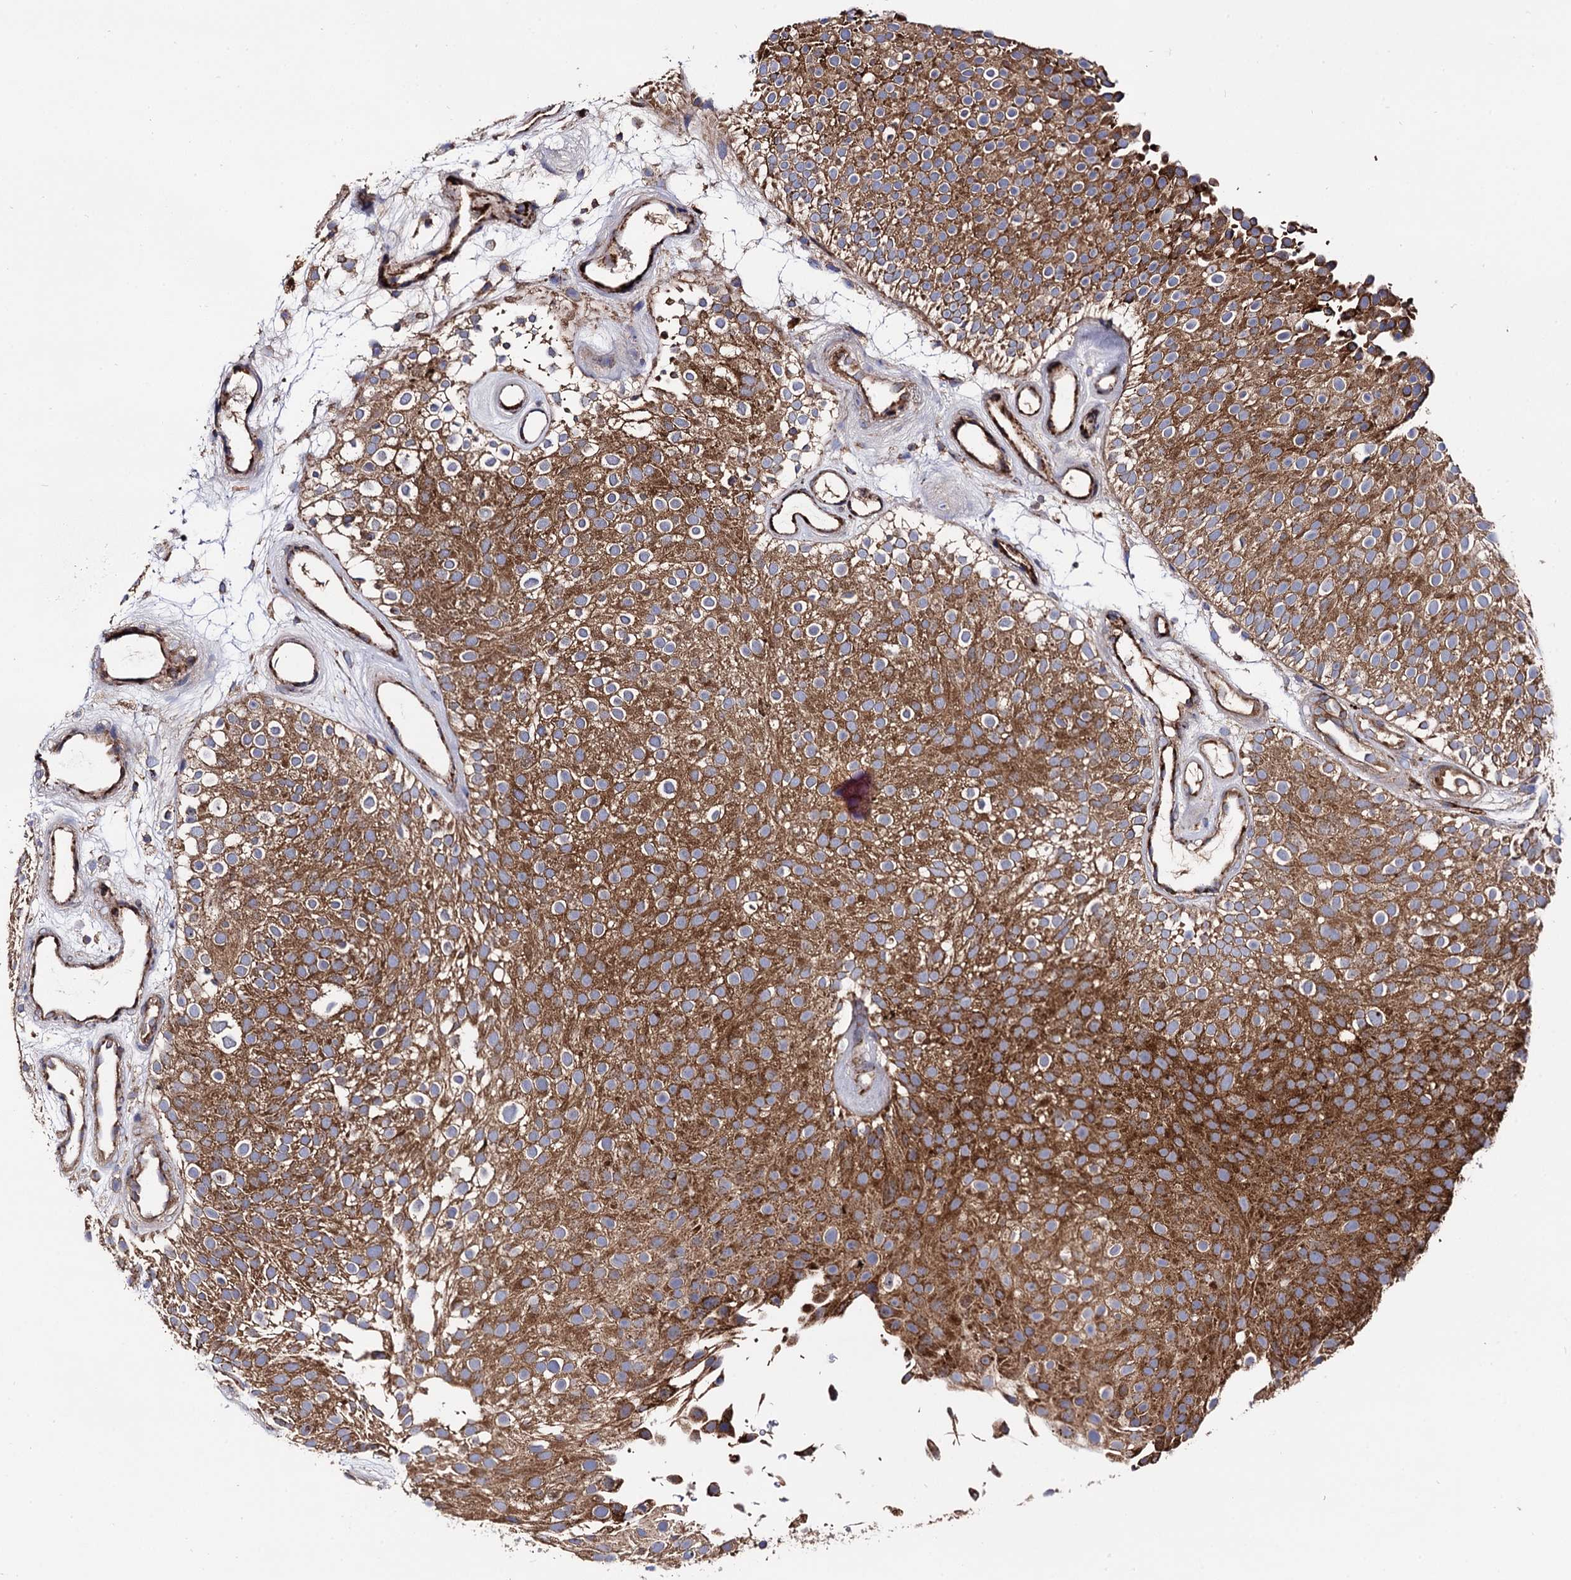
{"staining": {"intensity": "strong", "quantity": ">75%", "location": "cytoplasmic/membranous"}, "tissue": "urothelial cancer", "cell_type": "Tumor cells", "image_type": "cancer", "snomed": [{"axis": "morphology", "description": "Urothelial carcinoma, Low grade"}, {"axis": "topography", "description": "Urinary bladder"}], "caption": "Protein expression analysis of human low-grade urothelial carcinoma reveals strong cytoplasmic/membranous positivity in approximately >75% of tumor cells.", "gene": "IQCH", "patient": {"sex": "male", "age": 78}}